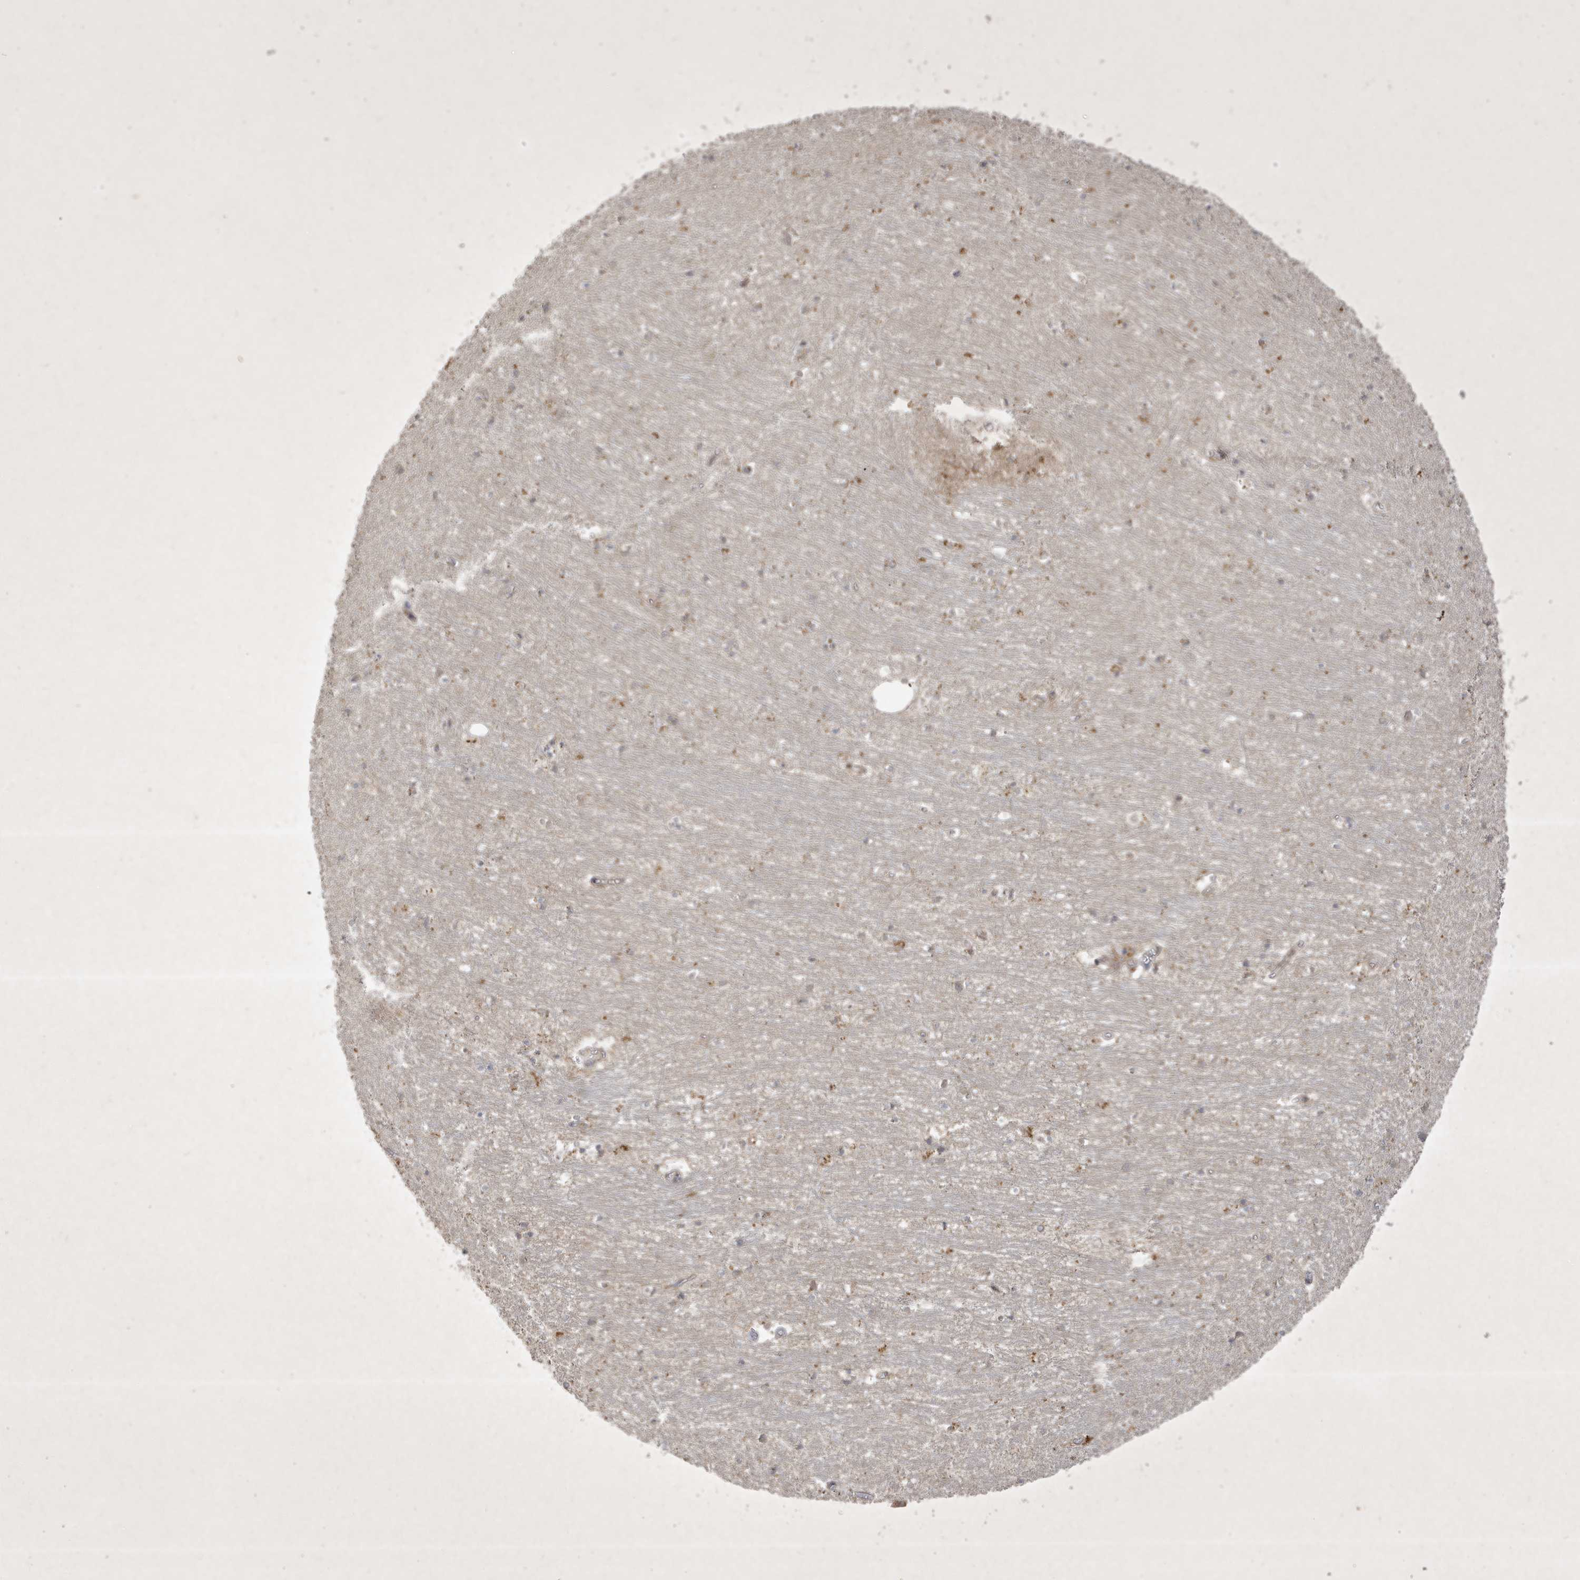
{"staining": {"intensity": "negative", "quantity": "none", "location": "none"}, "tissue": "hippocampus", "cell_type": "Glial cells", "image_type": "normal", "snomed": [{"axis": "morphology", "description": "Normal tissue, NOS"}, {"axis": "topography", "description": "Hippocampus"}], "caption": "Glial cells are negative for brown protein staining in benign hippocampus. (Stains: DAB (3,3'-diaminobenzidine) immunohistochemistry with hematoxylin counter stain, Microscopy: brightfield microscopy at high magnification).", "gene": "FAM83C", "patient": {"sex": "female", "age": 64}}